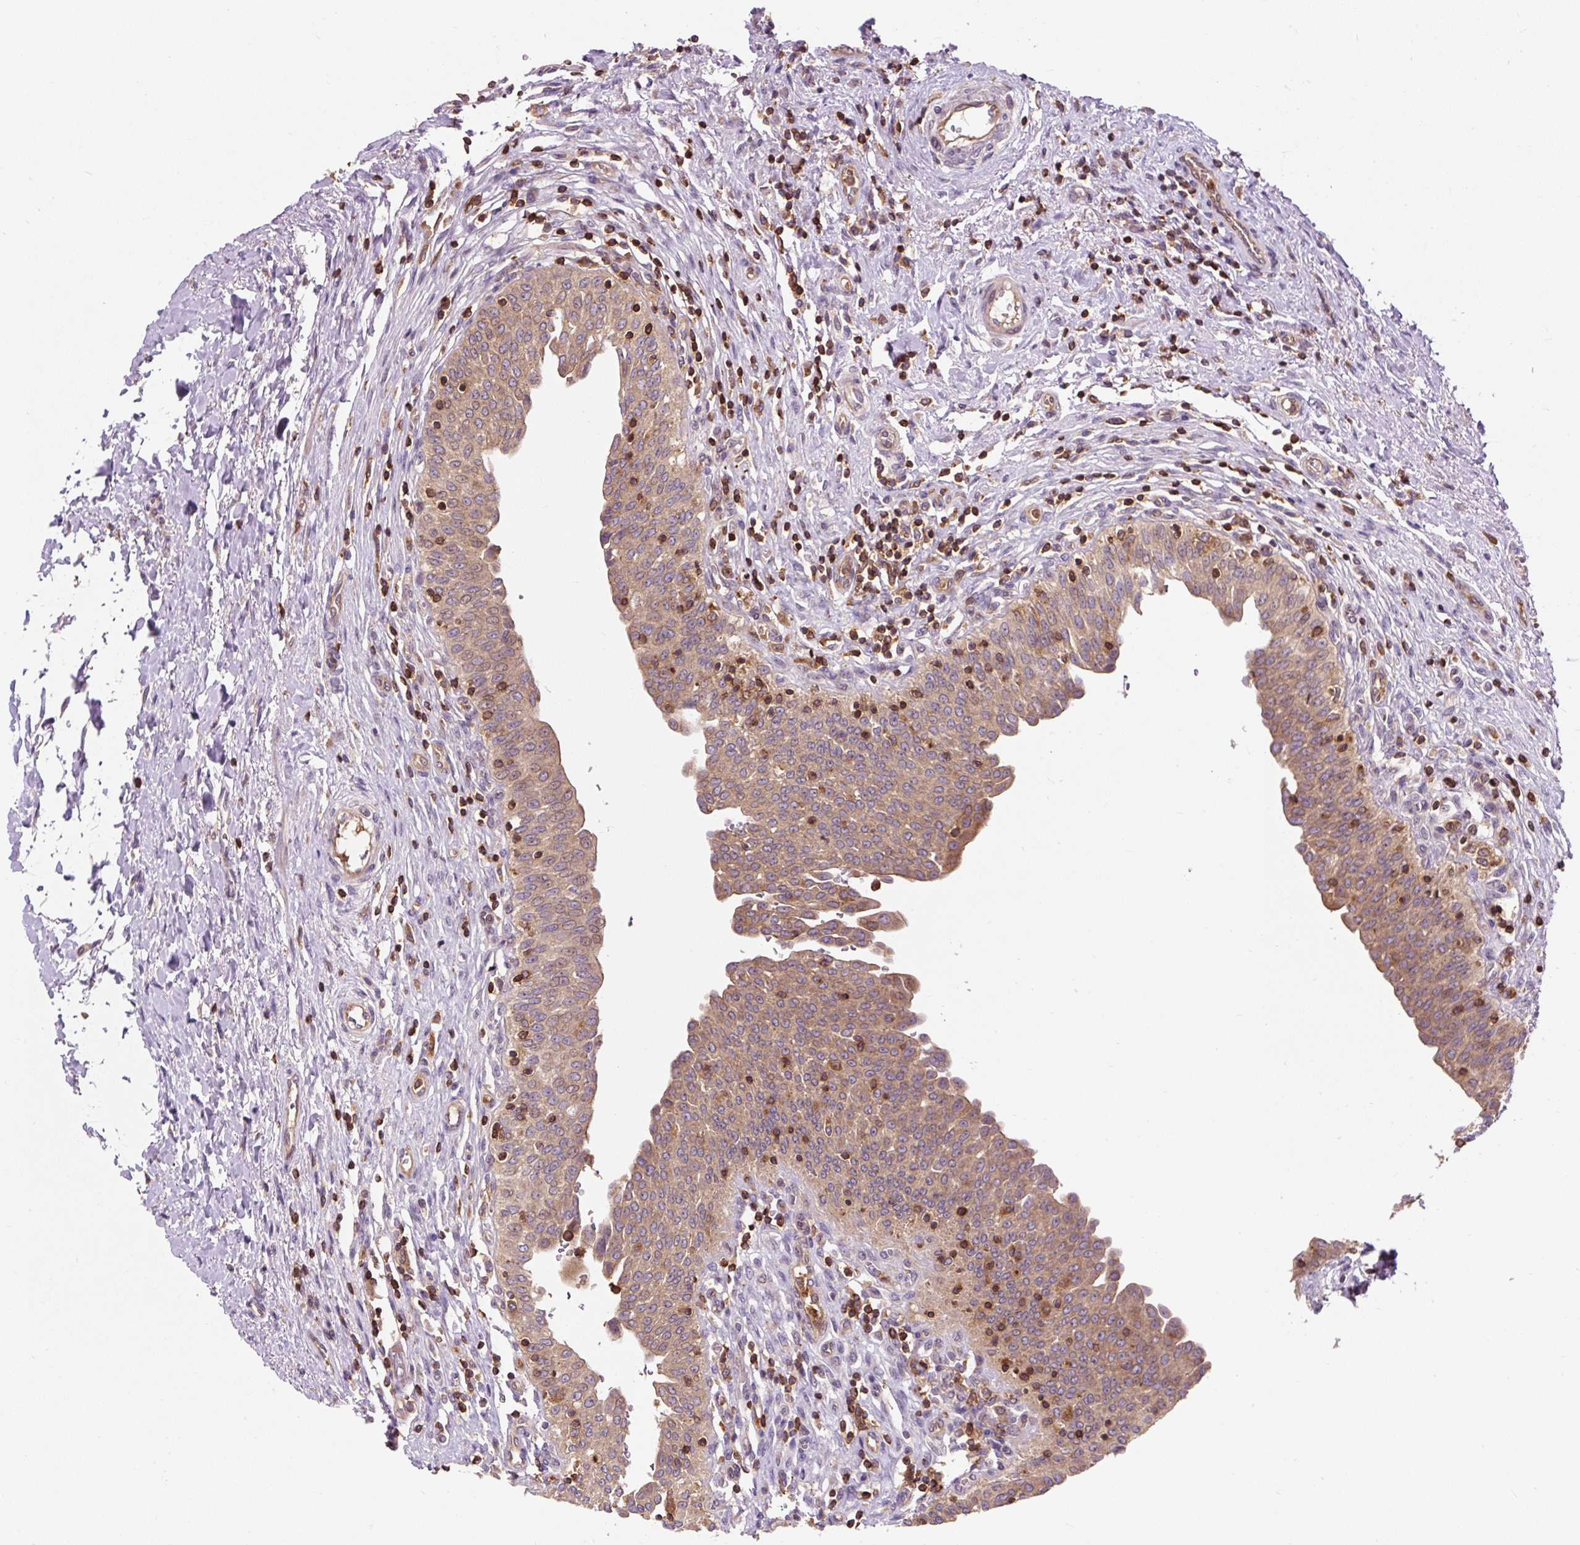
{"staining": {"intensity": "moderate", "quantity": ">75%", "location": "cytoplasmic/membranous"}, "tissue": "urinary bladder", "cell_type": "Urothelial cells", "image_type": "normal", "snomed": [{"axis": "morphology", "description": "Normal tissue, NOS"}, {"axis": "topography", "description": "Urinary bladder"}], "caption": "Immunohistochemistry histopathology image of normal human urinary bladder stained for a protein (brown), which shows medium levels of moderate cytoplasmic/membranous staining in about >75% of urothelial cells.", "gene": "CISD3", "patient": {"sex": "male", "age": 71}}